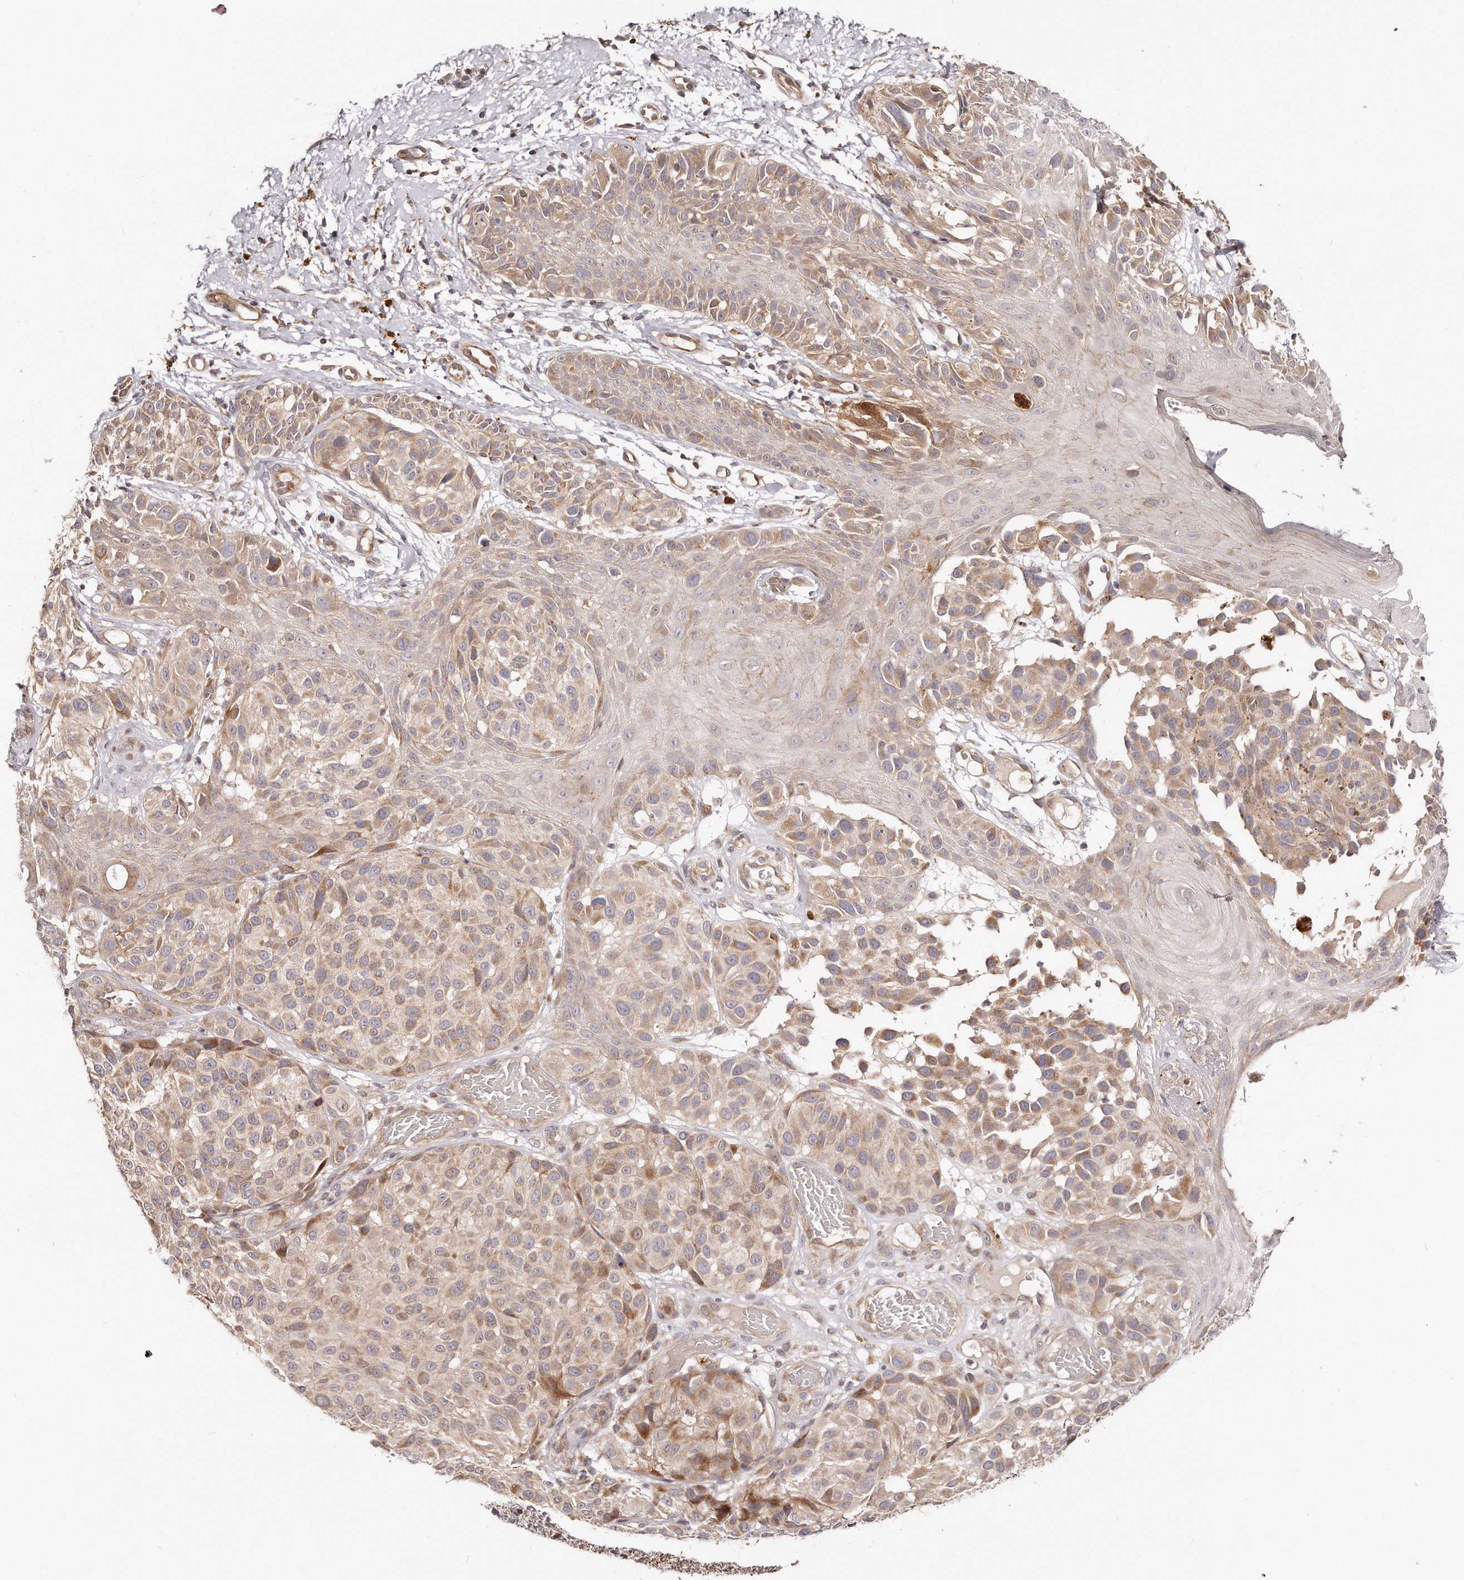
{"staining": {"intensity": "moderate", "quantity": "<25%", "location": "cytoplasmic/membranous"}, "tissue": "melanoma", "cell_type": "Tumor cells", "image_type": "cancer", "snomed": [{"axis": "morphology", "description": "Malignant melanoma, NOS"}, {"axis": "topography", "description": "Skin"}], "caption": "Malignant melanoma stained with a brown dye shows moderate cytoplasmic/membranous positive staining in approximately <25% of tumor cells.", "gene": "GBP4", "patient": {"sex": "male", "age": 83}}